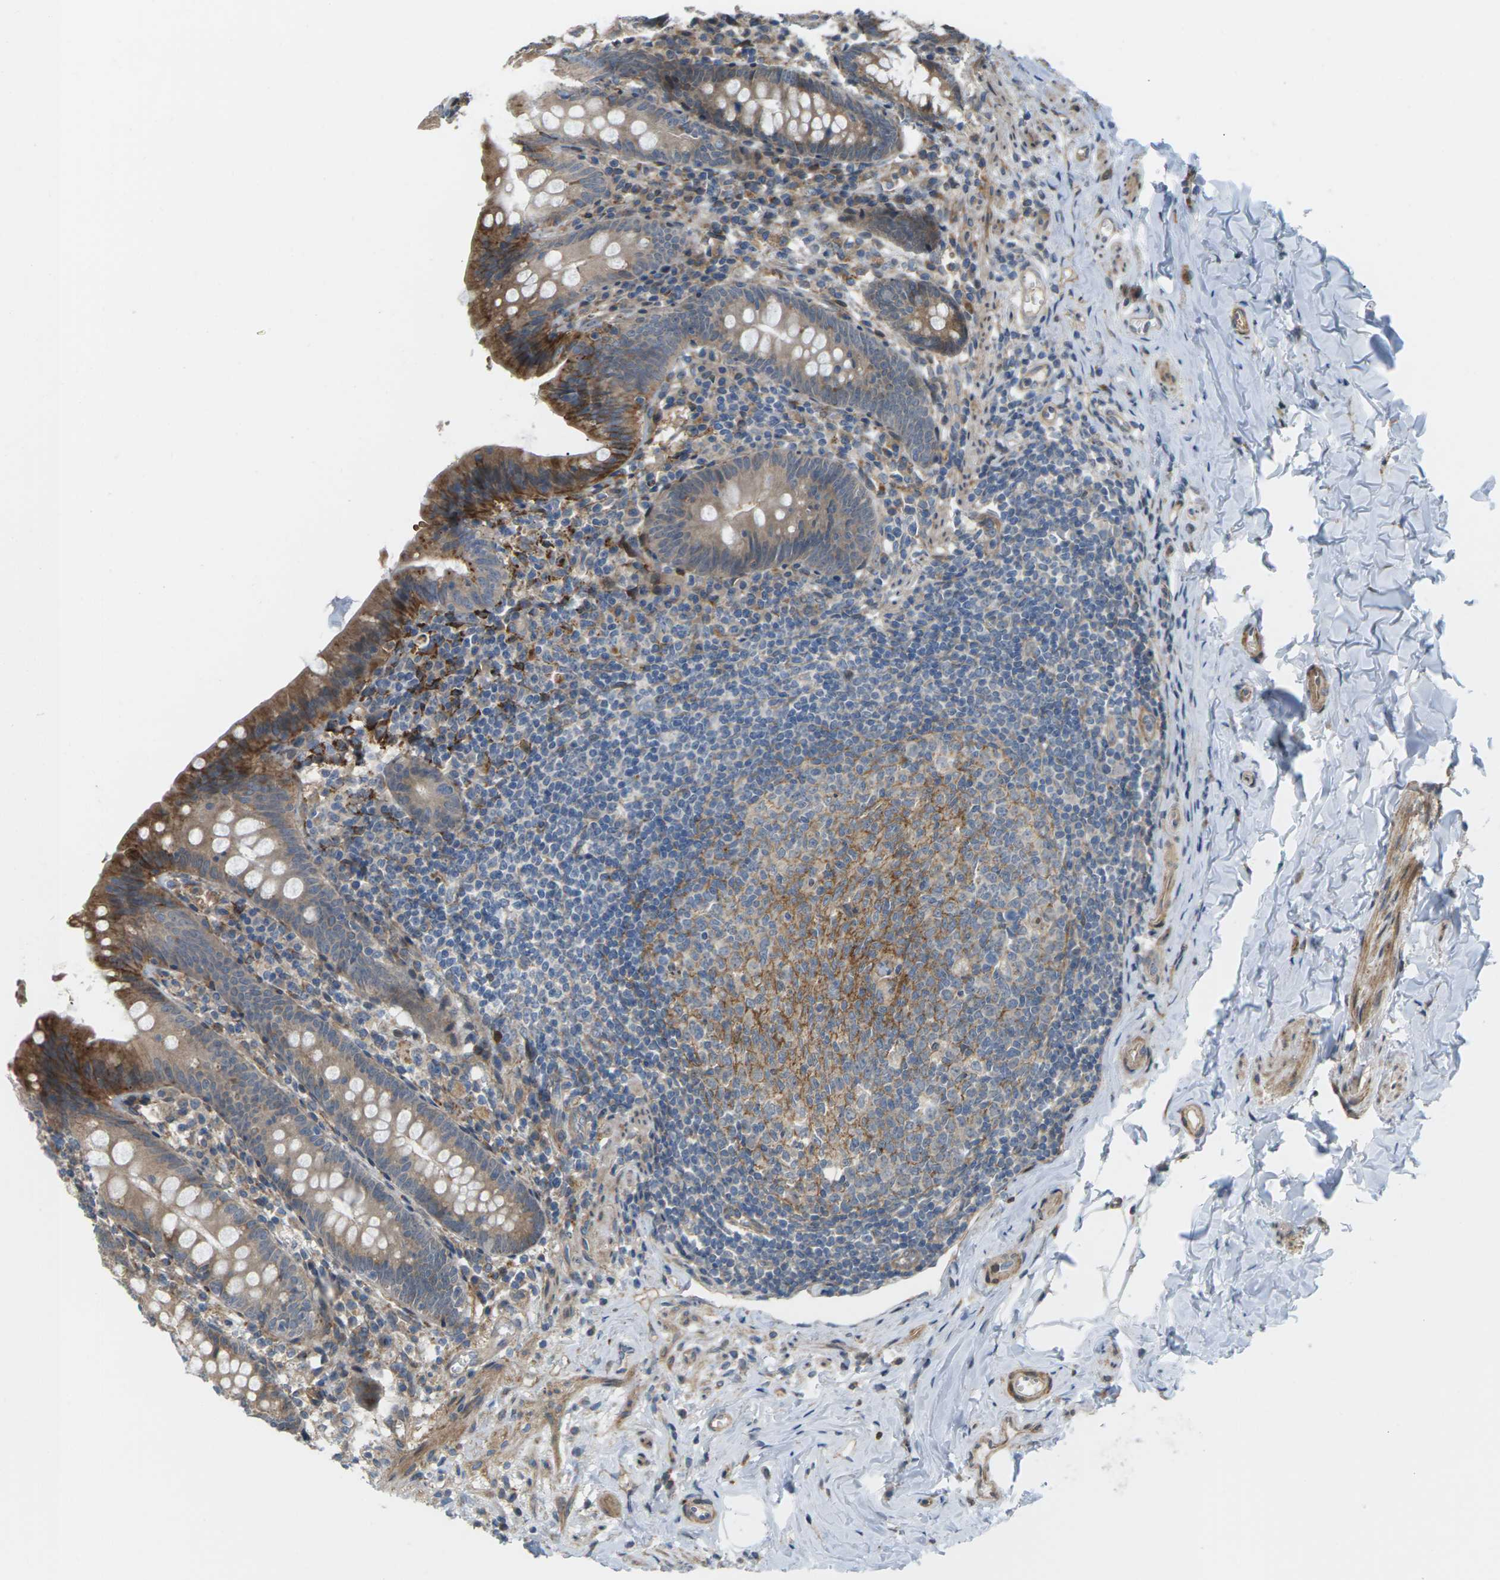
{"staining": {"intensity": "moderate", "quantity": ">75%", "location": "cytoplasmic/membranous"}, "tissue": "appendix", "cell_type": "Glandular cells", "image_type": "normal", "snomed": [{"axis": "morphology", "description": "Normal tissue, NOS"}, {"axis": "topography", "description": "Appendix"}], "caption": "A high-resolution photomicrograph shows IHC staining of normal appendix, which displays moderate cytoplasmic/membranous expression in about >75% of glandular cells.", "gene": "ROBO1", "patient": {"sex": "male", "age": 52}}